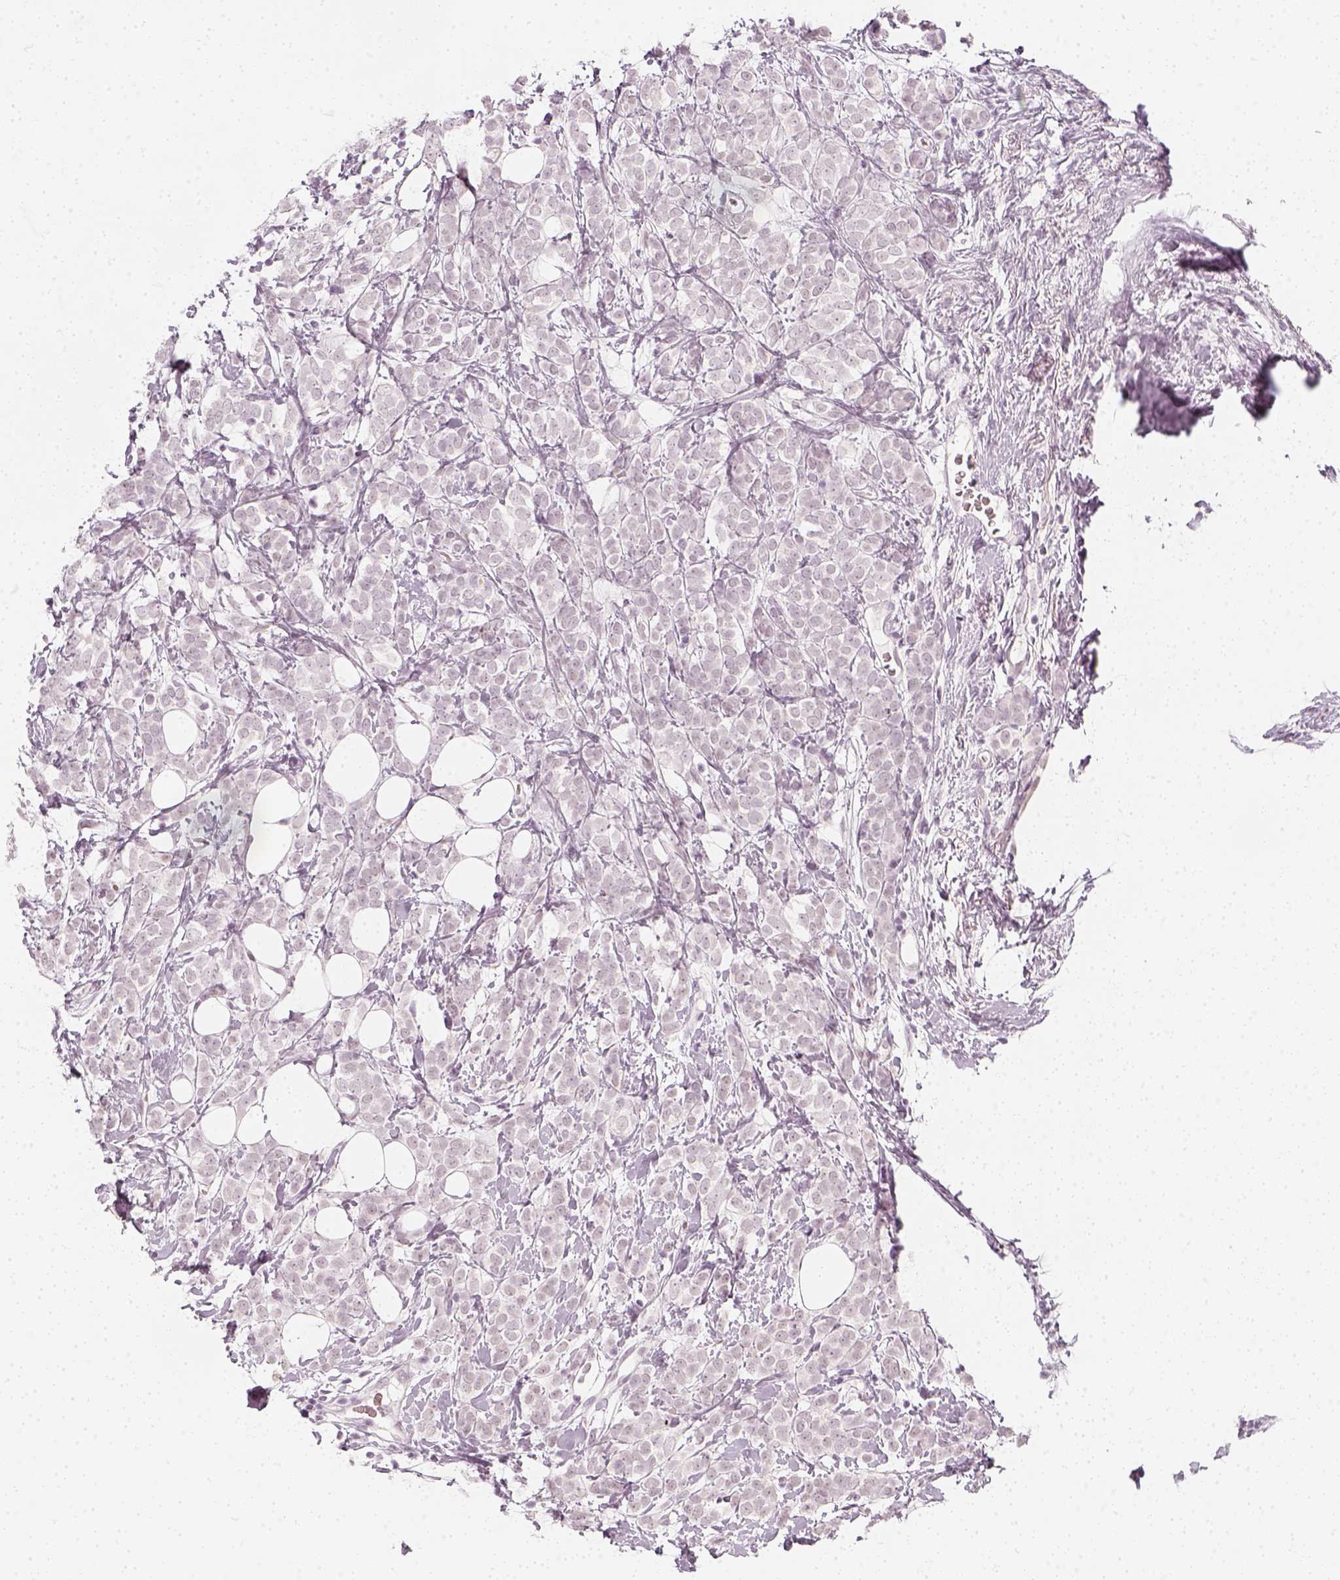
{"staining": {"intensity": "negative", "quantity": "none", "location": "none"}, "tissue": "breast cancer", "cell_type": "Tumor cells", "image_type": "cancer", "snomed": [{"axis": "morphology", "description": "Lobular carcinoma"}, {"axis": "topography", "description": "Breast"}], "caption": "This micrograph is of breast lobular carcinoma stained with IHC to label a protein in brown with the nuclei are counter-stained blue. There is no positivity in tumor cells.", "gene": "KRTAP2-1", "patient": {"sex": "female", "age": 49}}